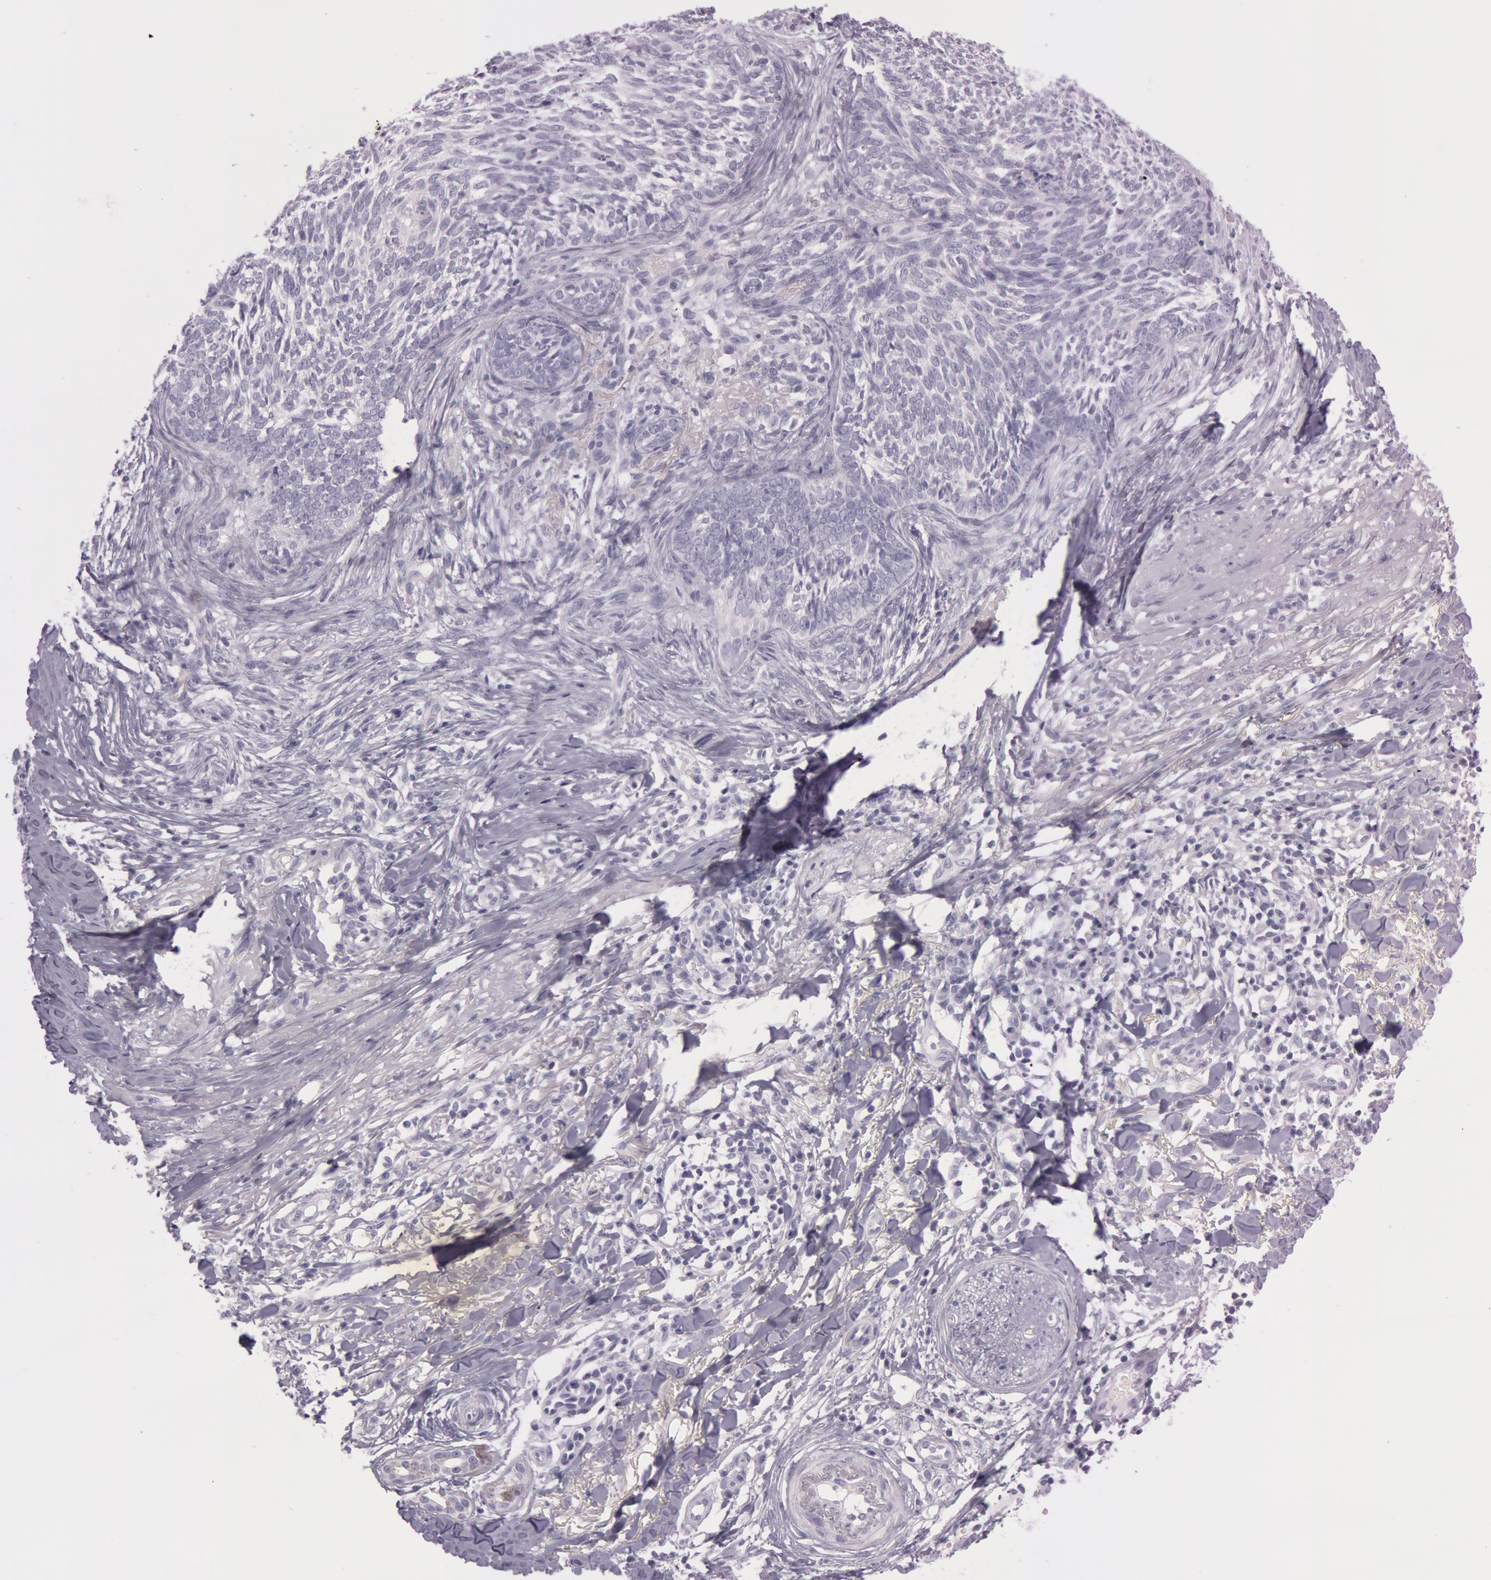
{"staining": {"intensity": "negative", "quantity": "none", "location": "none"}, "tissue": "skin cancer", "cell_type": "Tumor cells", "image_type": "cancer", "snomed": [{"axis": "morphology", "description": "Basal cell carcinoma"}, {"axis": "topography", "description": "Skin"}], "caption": "High power microscopy histopathology image of an IHC micrograph of skin cancer (basal cell carcinoma), revealing no significant staining in tumor cells. The staining was performed using DAB (3,3'-diaminobenzidine) to visualize the protein expression in brown, while the nuclei were stained in blue with hematoxylin (Magnification: 20x).", "gene": "FOLH1", "patient": {"sex": "female", "age": 81}}